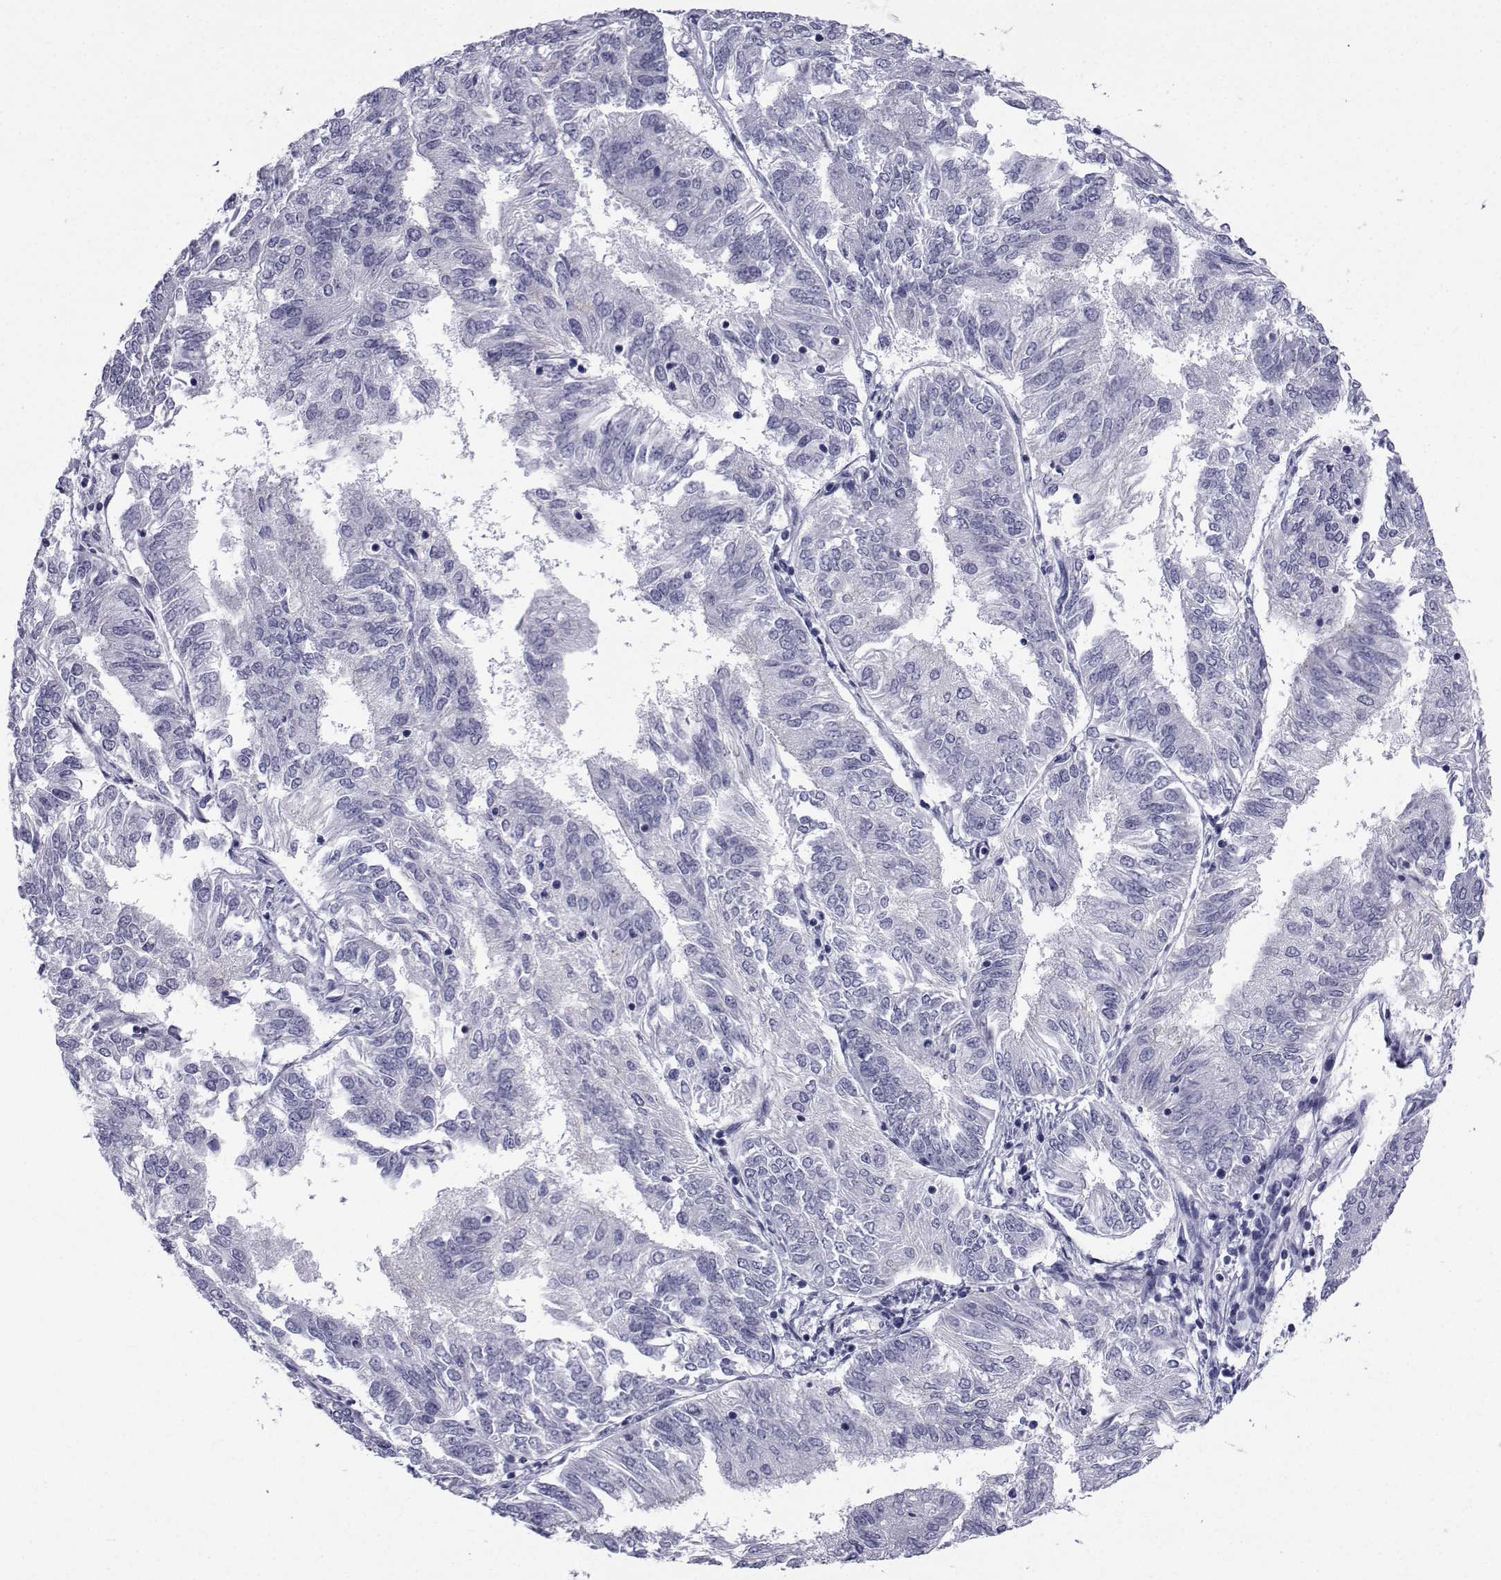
{"staining": {"intensity": "negative", "quantity": "none", "location": "none"}, "tissue": "endometrial cancer", "cell_type": "Tumor cells", "image_type": "cancer", "snomed": [{"axis": "morphology", "description": "Adenocarcinoma, NOS"}, {"axis": "topography", "description": "Endometrium"}], "caption": "High power microscopy micrograph of an immunohistochemistry image of endometrial adenocarcinoma, revealing no significant positivity in tumor cells.", "gene": "PDE6H", "patient": {"sex": "female", "age": 58}}